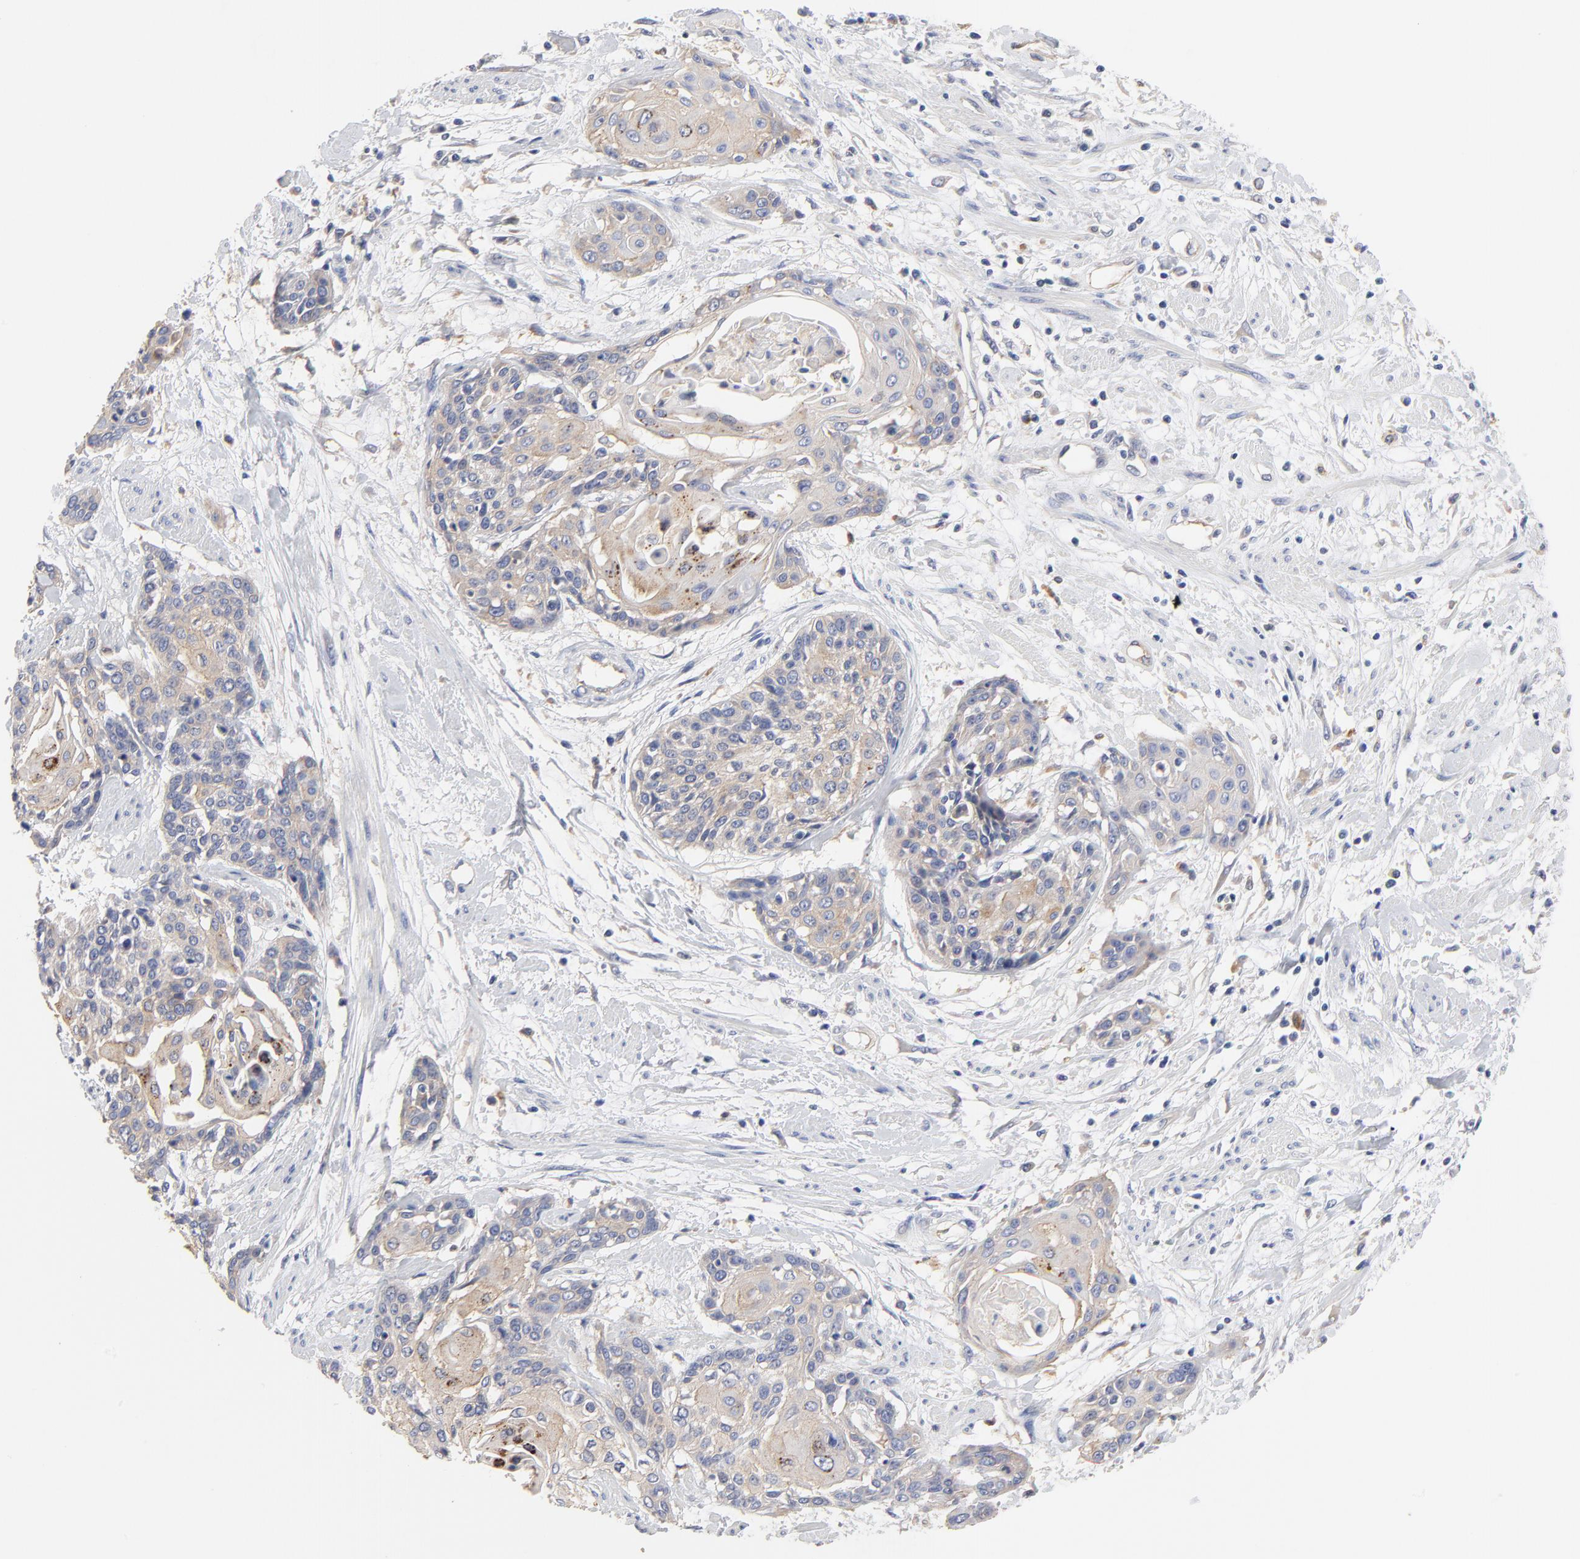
{"staining": {"intensity": "moderate", "quantity": "25%-75%", "location": "cytoplasmic/membranous"}, "tissue": "cervical cancer", "cell_type": "Tumor cells", "image_type": "cancer", "snomed": [{"axis": "morphology", "description": "Squamous cell carcinoma, NOS"}, {"axis": "topography", "description": "Cervix"}], "caption": "There is medium levels of moderate cytoplasmic/membranous positivity in tumor cells of cervical cancer, as demonstrated by immunohistochemical staining (brown color).", "gene": "FBXL2", "patient": {"sex": "female", "age": 57}}